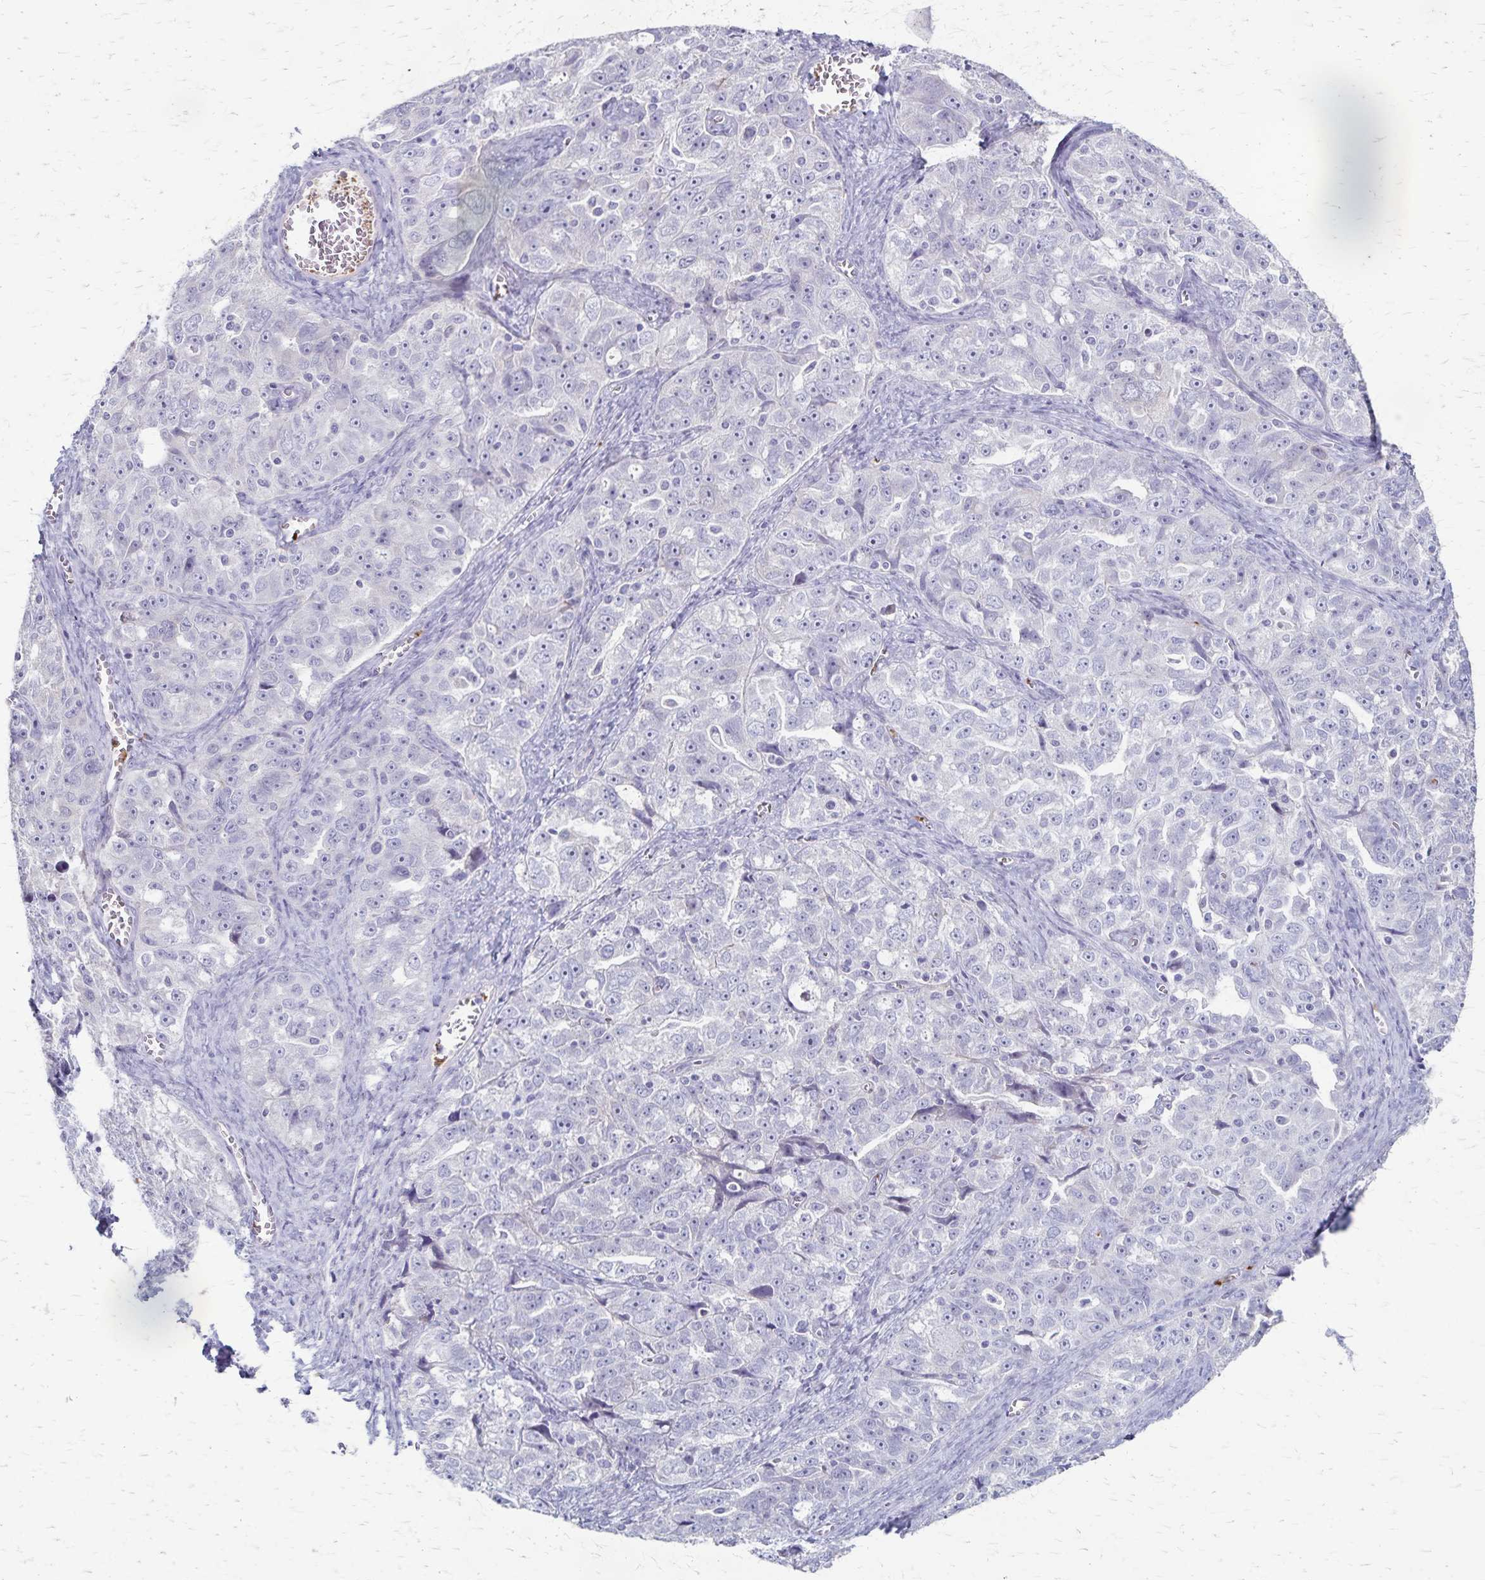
{"staining": {"intensity": "negative", "quantity": "none", "location": "none"}, "tissue": "ovarian cancer", "cell_type": "Tumor cells", "image_type": "cancer", "snomed": [{"axis": "morphology", "description": "Cystadenocarcinoma, serous, NOS"}, {"axis": "topography", "description": "Ovary"}], "caption": "The image reveals no staining of tumor cells in ovarian cancer (serous cystadenocarcinoma).", "gene": "RASL10B", "patient": {"sex": "female", "age": 51}}